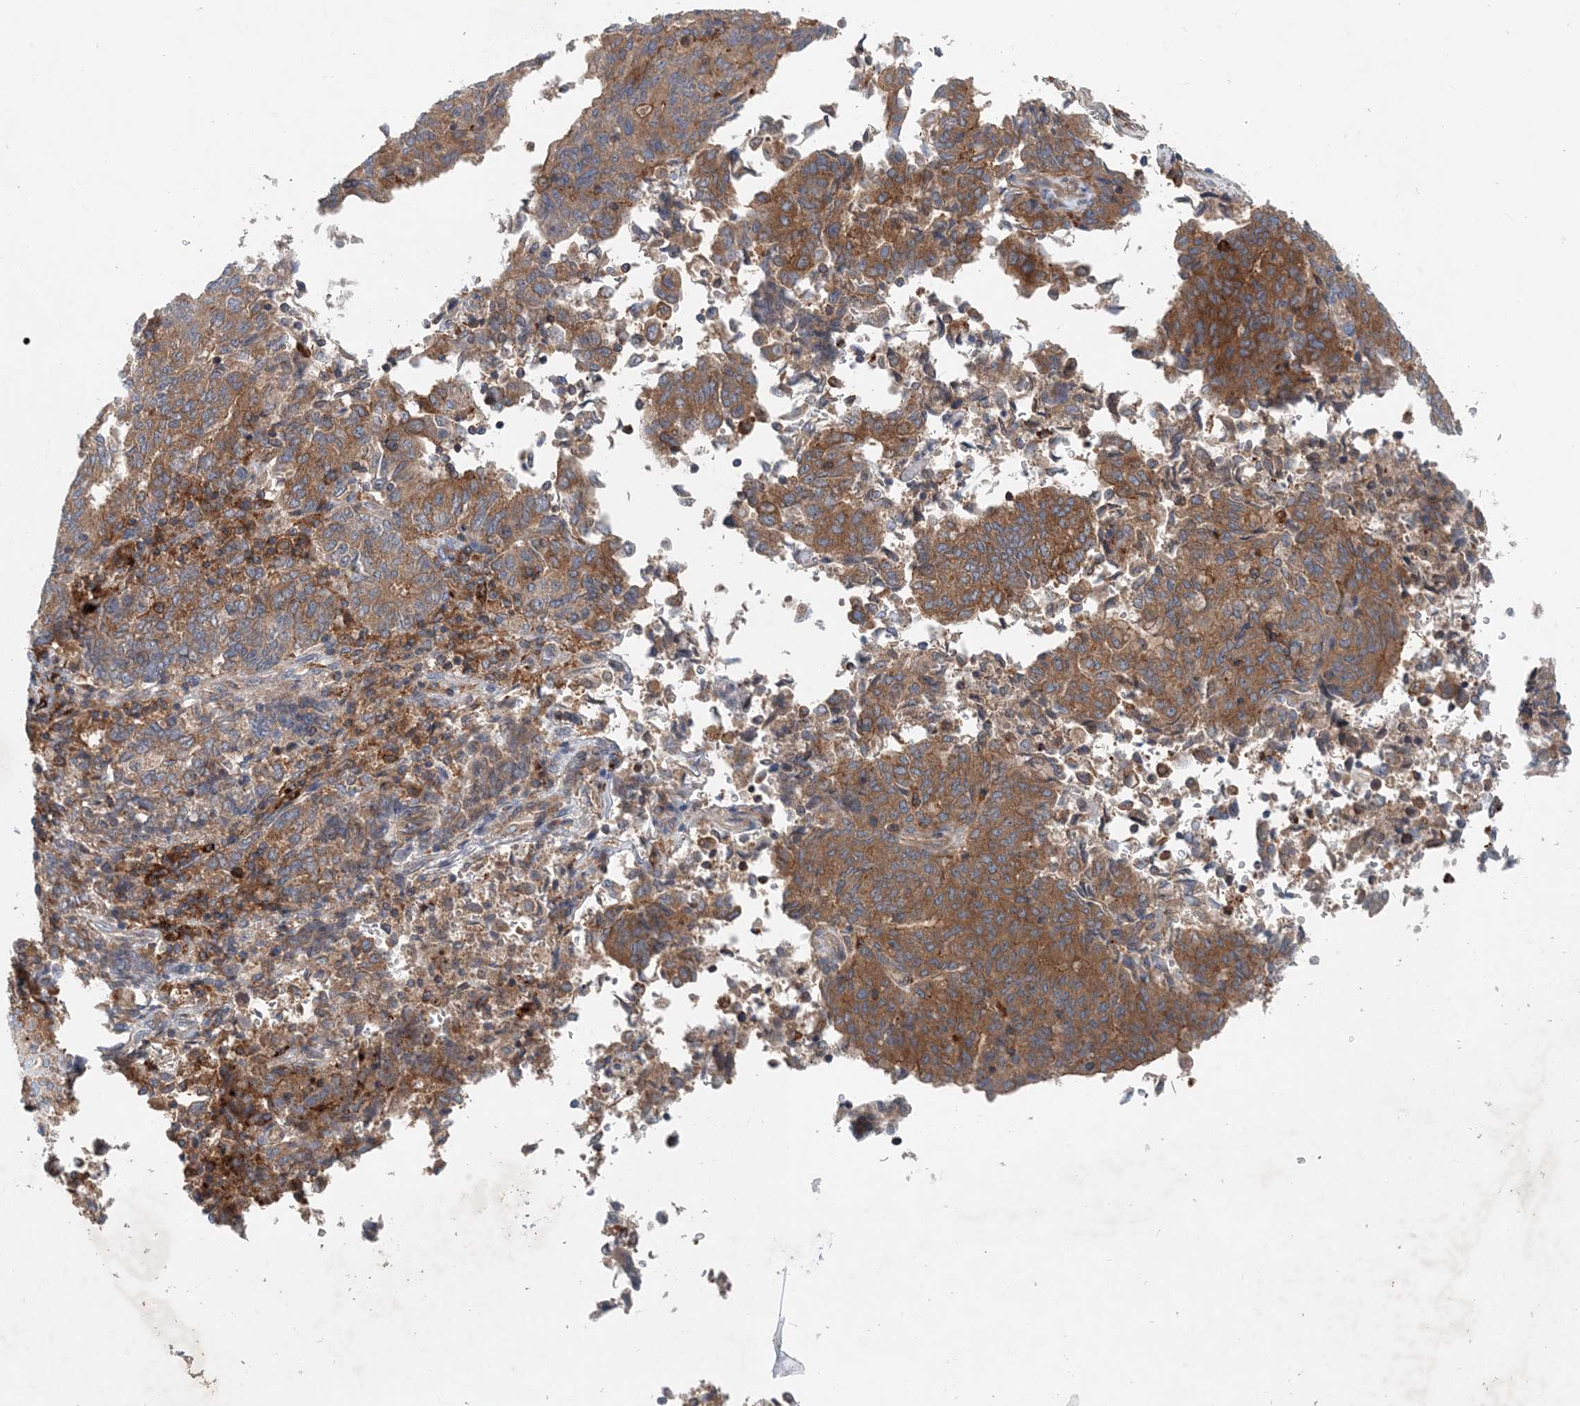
{"staining": {"intensity": "moderate", "quantity": "25%-75%", "location": "cytoplasmic/membranous"}, "tissue": "endometrial cancer", "cell_type": "Tumor cells", "image_type": "cancer", "snomed": [{"axis": "morphology", "description": "Adenocarcinoma, NOS"}, {"axis": "topography", "description": "Endometrium"}], "caption": "The histopathology image displays a brown stain indicating the presence of a protein in the cytoplasmic/membranous of tumor cells in endometrial adenocarcinoma.", "gene": "P2RY10", "patient": {"sex": "female", "age": 80}}